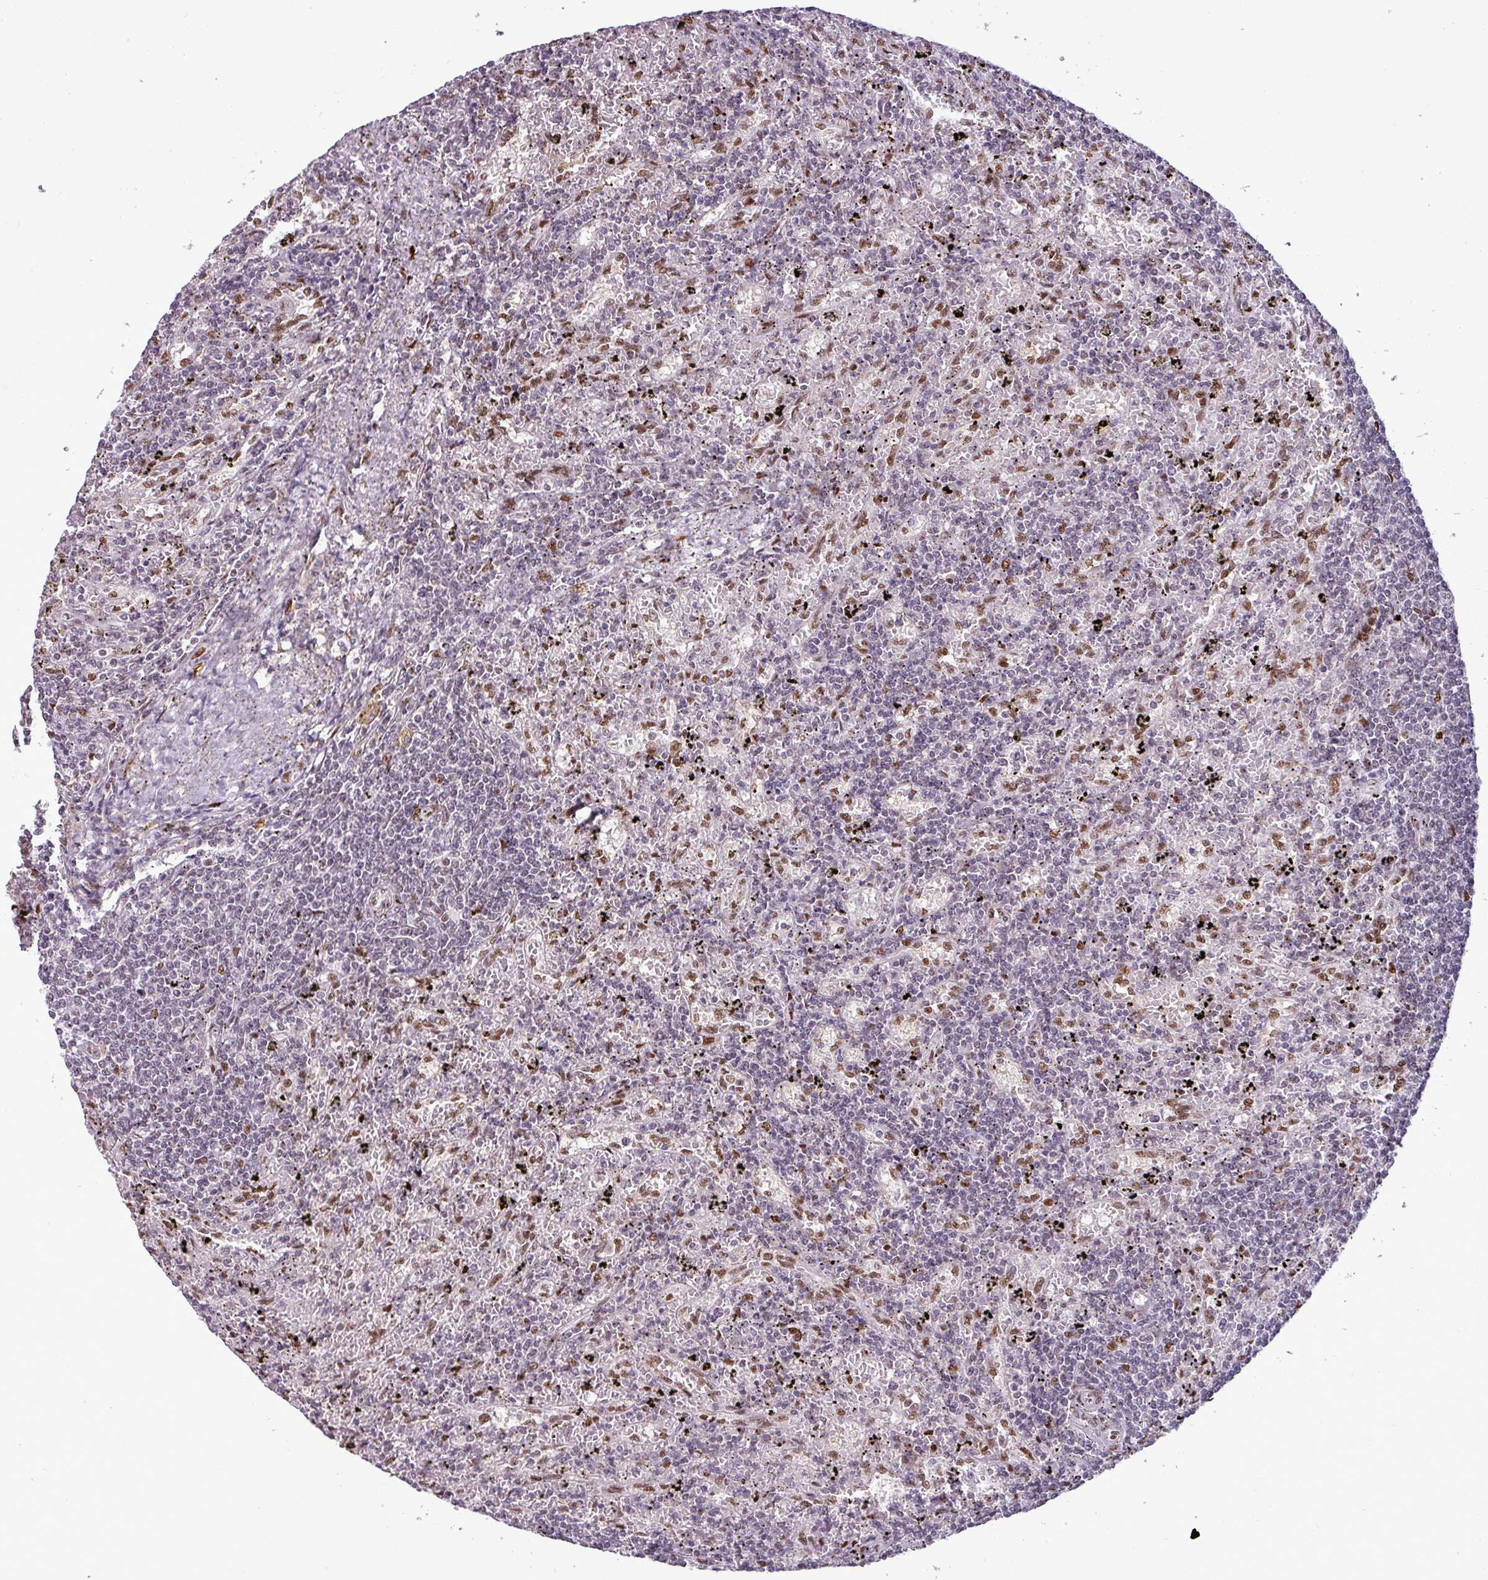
{"staining": {"intensity": "weak", "quantity": "<25%", "location": "nuclear"}, "tissue": "lymphoma", "cell_type": "Tumor cells", "image_type": "cancer", "snomed": [{"axis": "morphology", "description": "Malignant lymphoma, non-Hodgkin's type, Low grade"}, {"axis": "topography", "description": "Spleen"}], "caption": "A high-resolution histopathology image shows IHC staining of lymphoma, which displays no significant expression in tumor cells.", "gene": "IRF2BPL", "patient": {"sex": "male", "age": 76}}